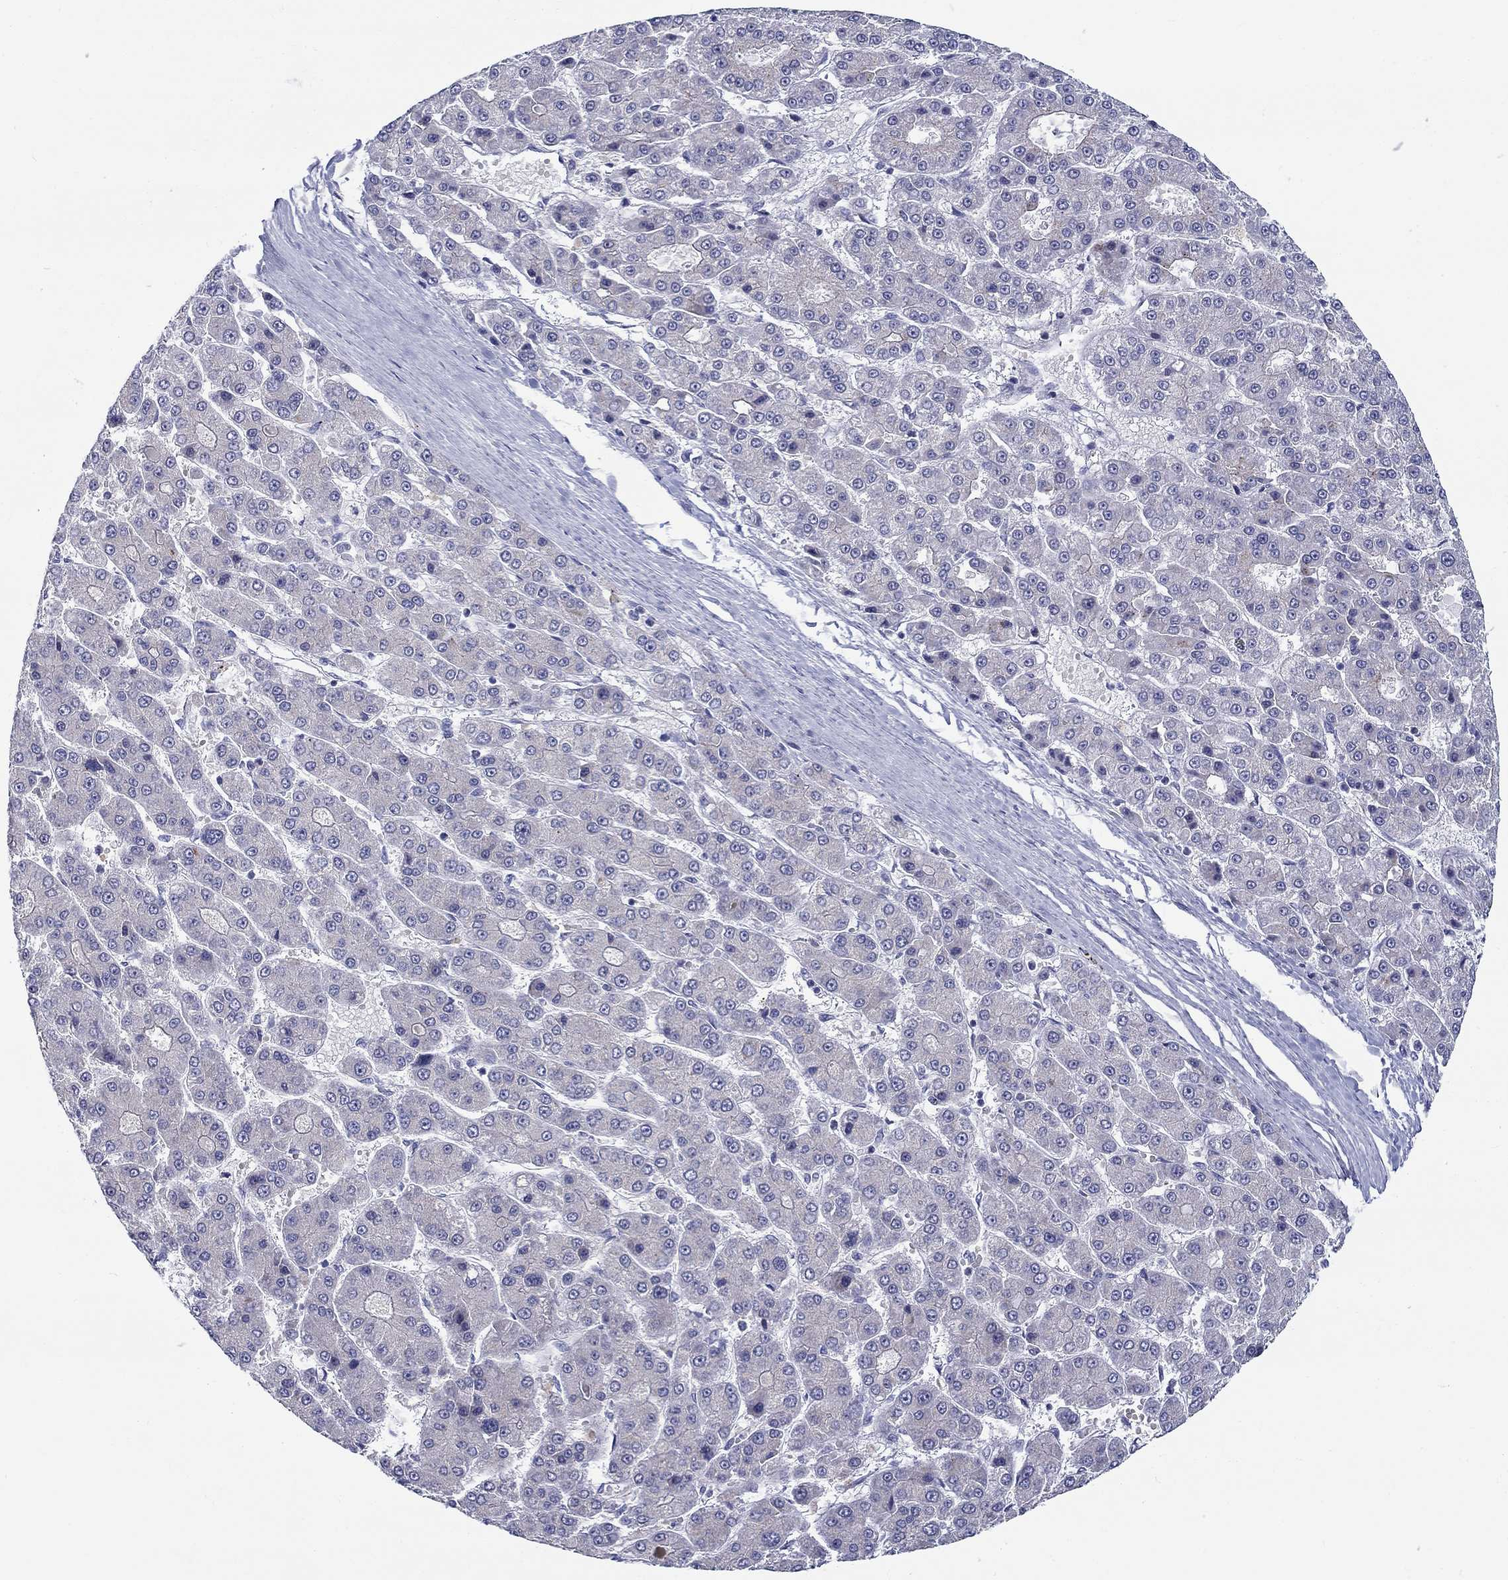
{"staining": {"intensity": "negative", "quantity": "none", "location": "none"}, "tissue": "liver cancer", "cell_type": "Tumor cells", "image_type": "cancer", "snomed": [{"axis": "morphology", "description": "Carcinoma, Hepatocellular, NOS"}, {"axis": "topography", "description": "Liver"}], "caption": "A high-resolution image shows IHC staining of liver cancer (hepatocellular carcinoma), which exhibits no significant staining in tumor cells.", "gene": "QRFPR", "patient": {"sex": "male", "age": 70}}